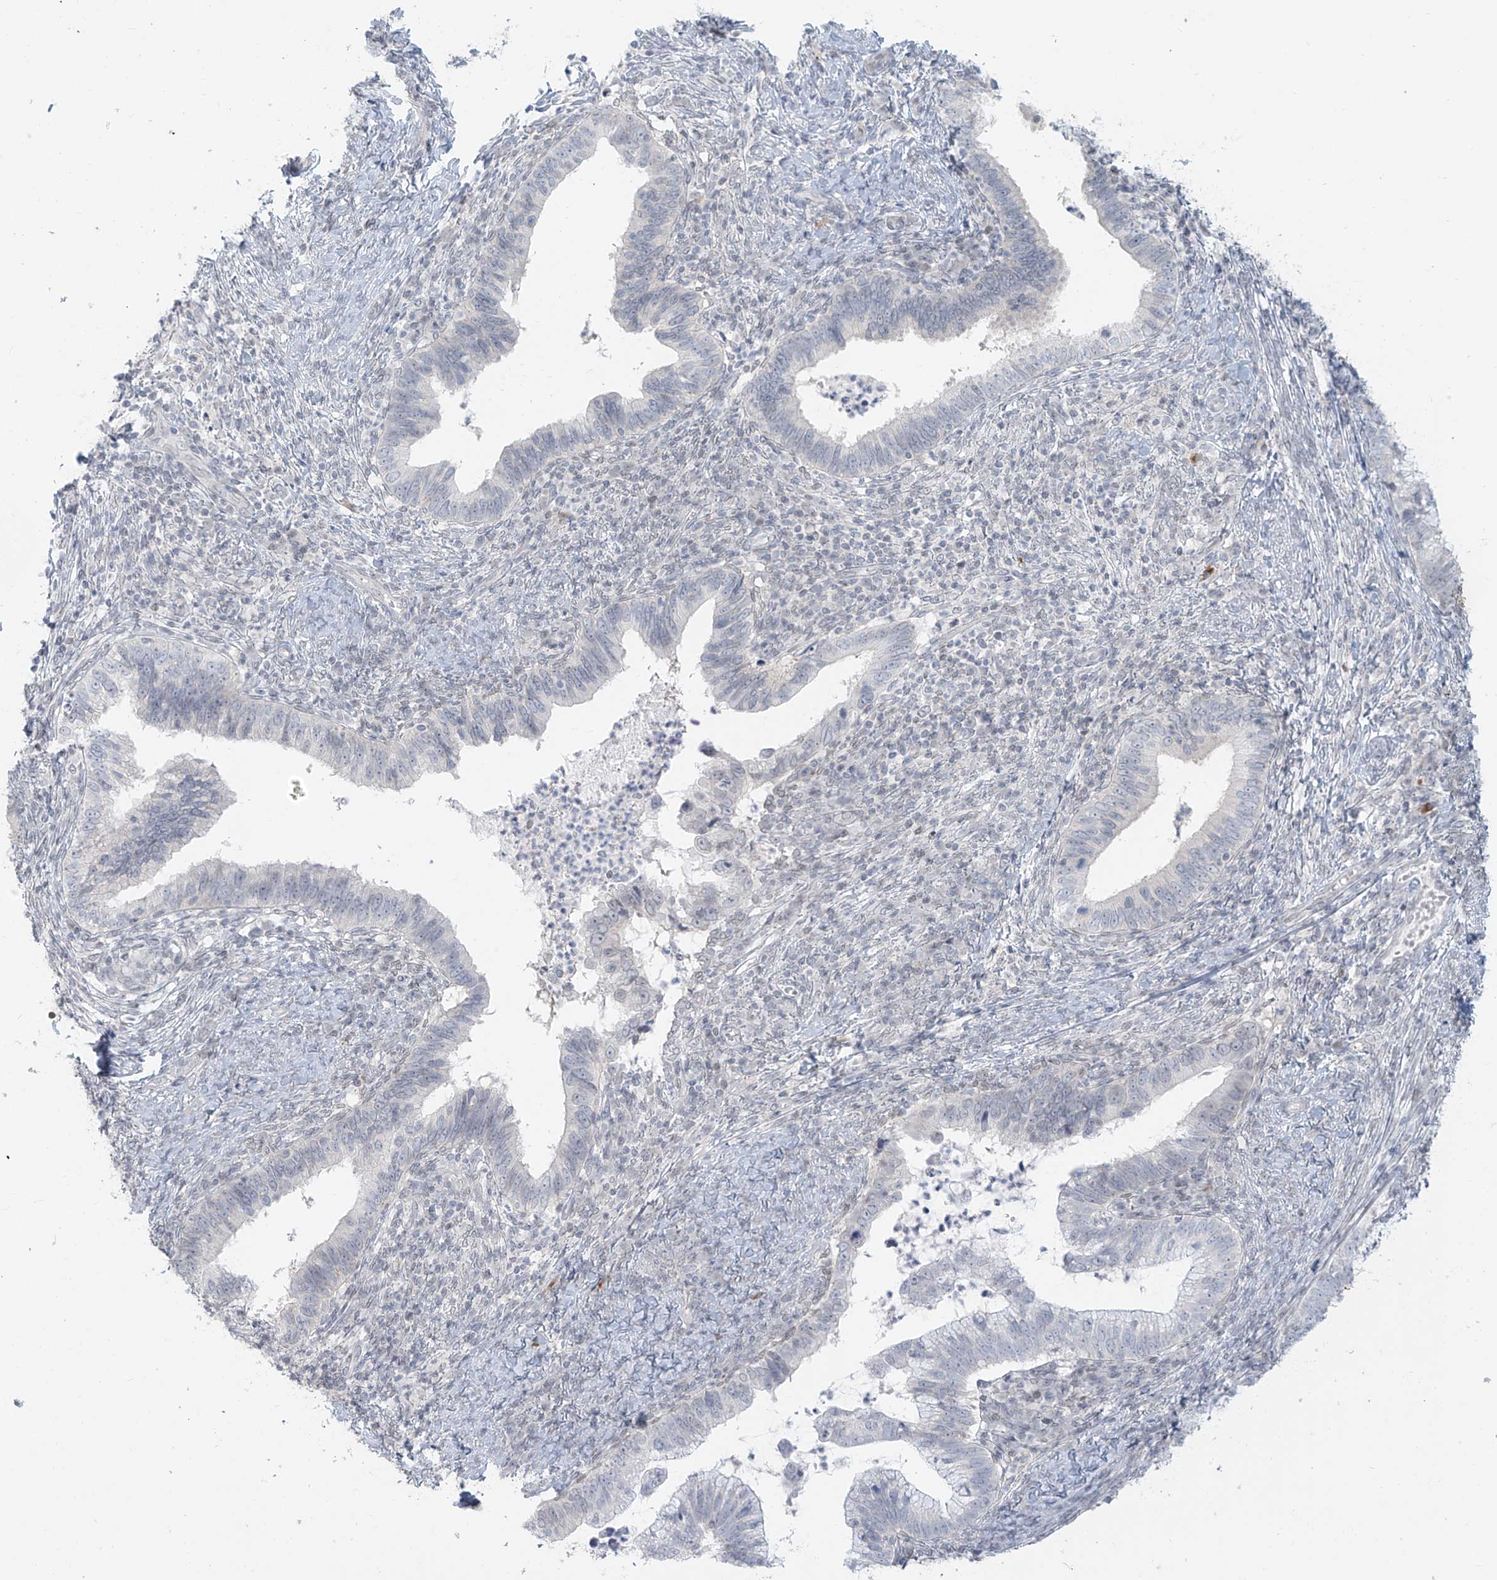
{"staining": {"intensity": "negative", "quantity": "none", "location": "none"}, "tissue": "cervical cancer", "cell_type": "Tumor cells", "image_type": "cancer", "snomed": [{"axis": "morphology", "description": "Adenocarcinoma, NOS"}, {"axis": "topography", "description": "Cervix"}], "caption": "Photomicrograph shows no protein positivity in tumor cells of adenocarcinoma (cervical) tissue.", "gene": "OSBPL7", "patient": {"sex": "female", "age": 36}}